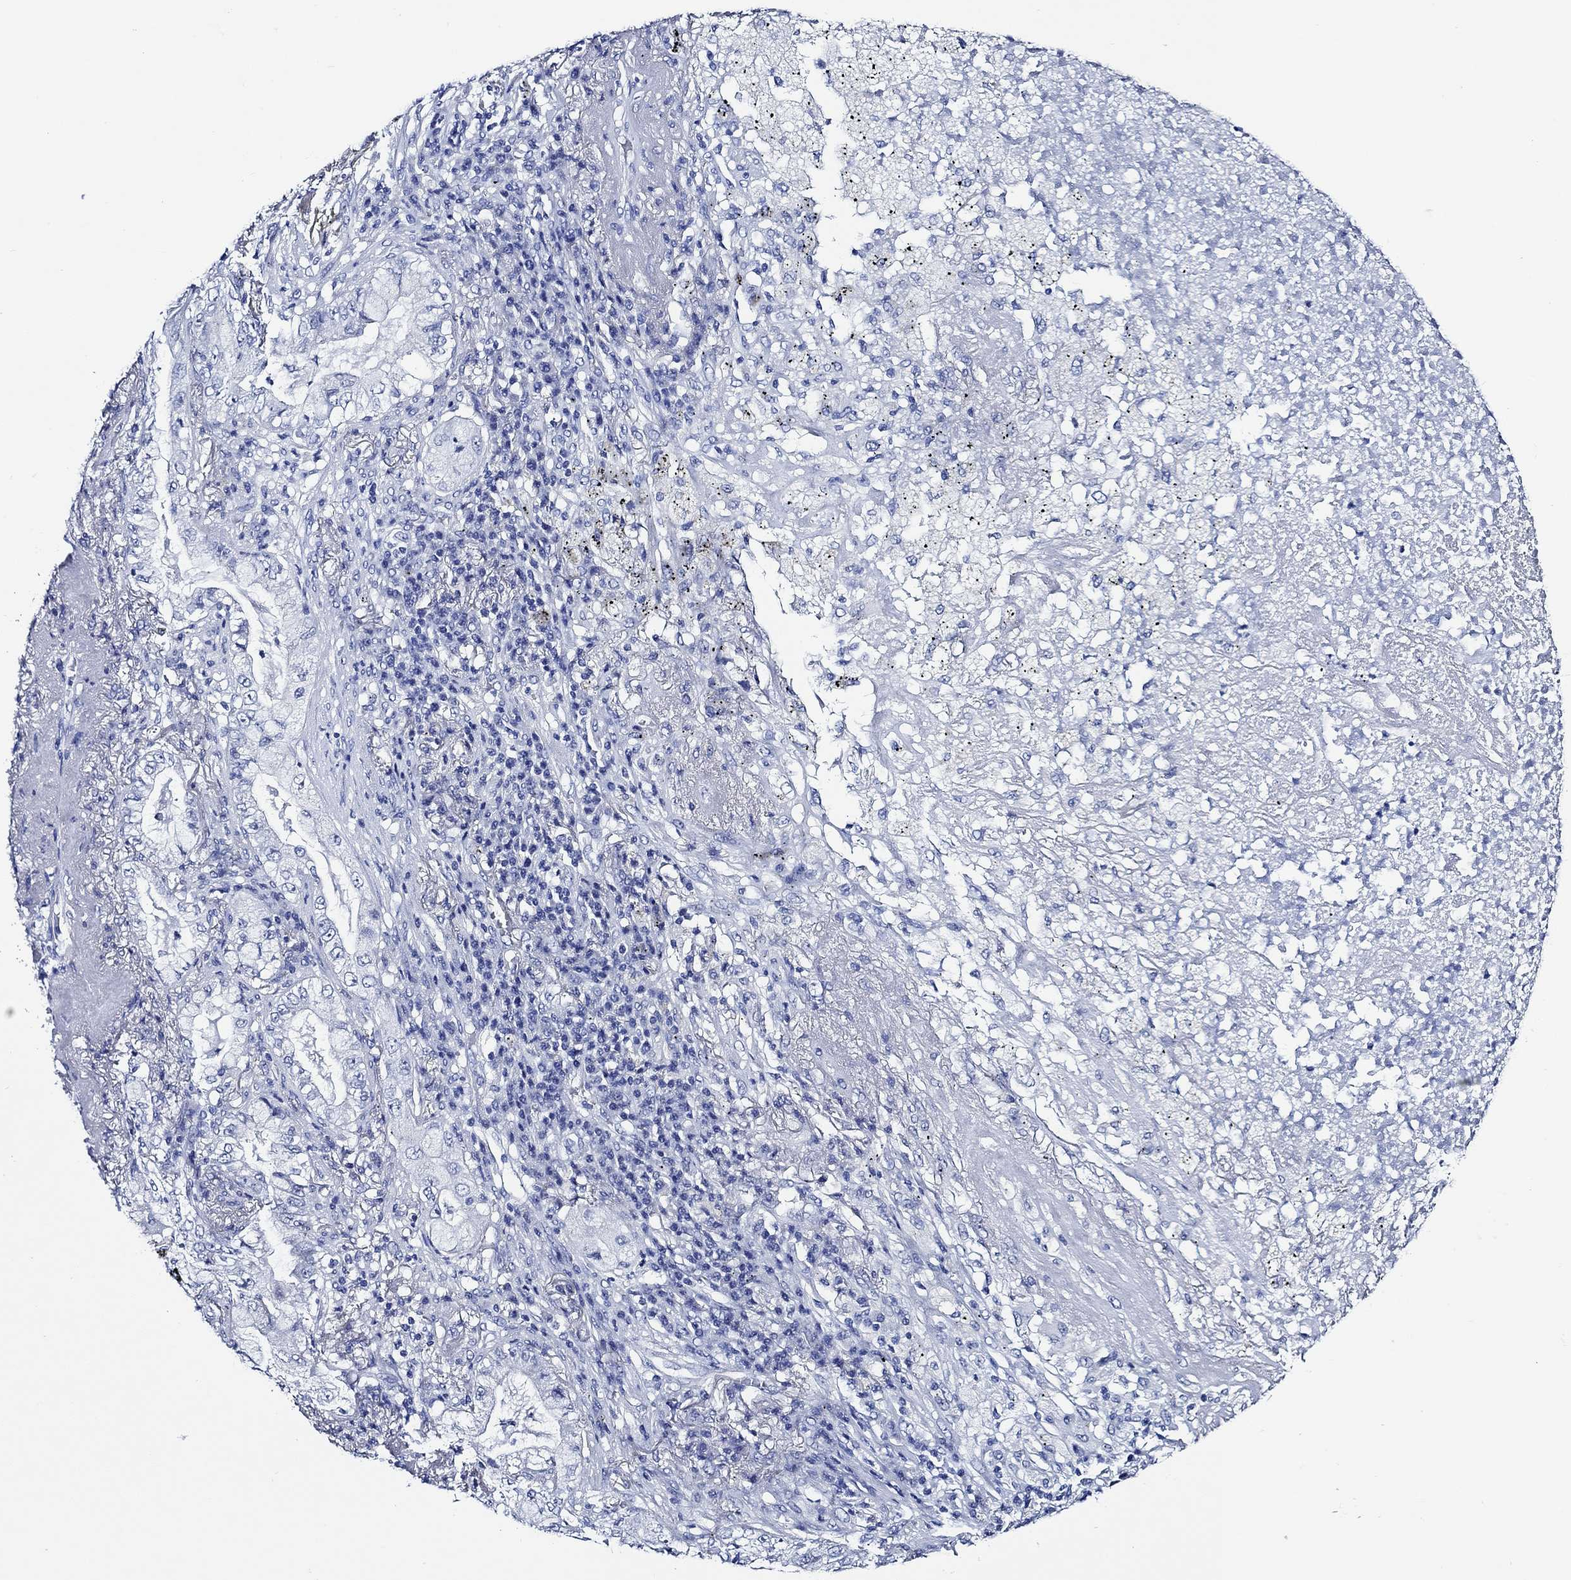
{"staining": {"intensity": "negative", "quantity": "none", "location": "none"}, "tissue": "lung cancer", "cell_type": "Tumor cells", "image_type": "cancer", "snomed": [{"axis": "morphology", "description": "Adenocarcinoma, NOS"}, {"axis": "topography", "description": "Lung"}], "caption": "There is no significant expression in tumor cells of lung cancer.", "gene": "WDR62", "patient": {"sex": "female", "age": 73}}